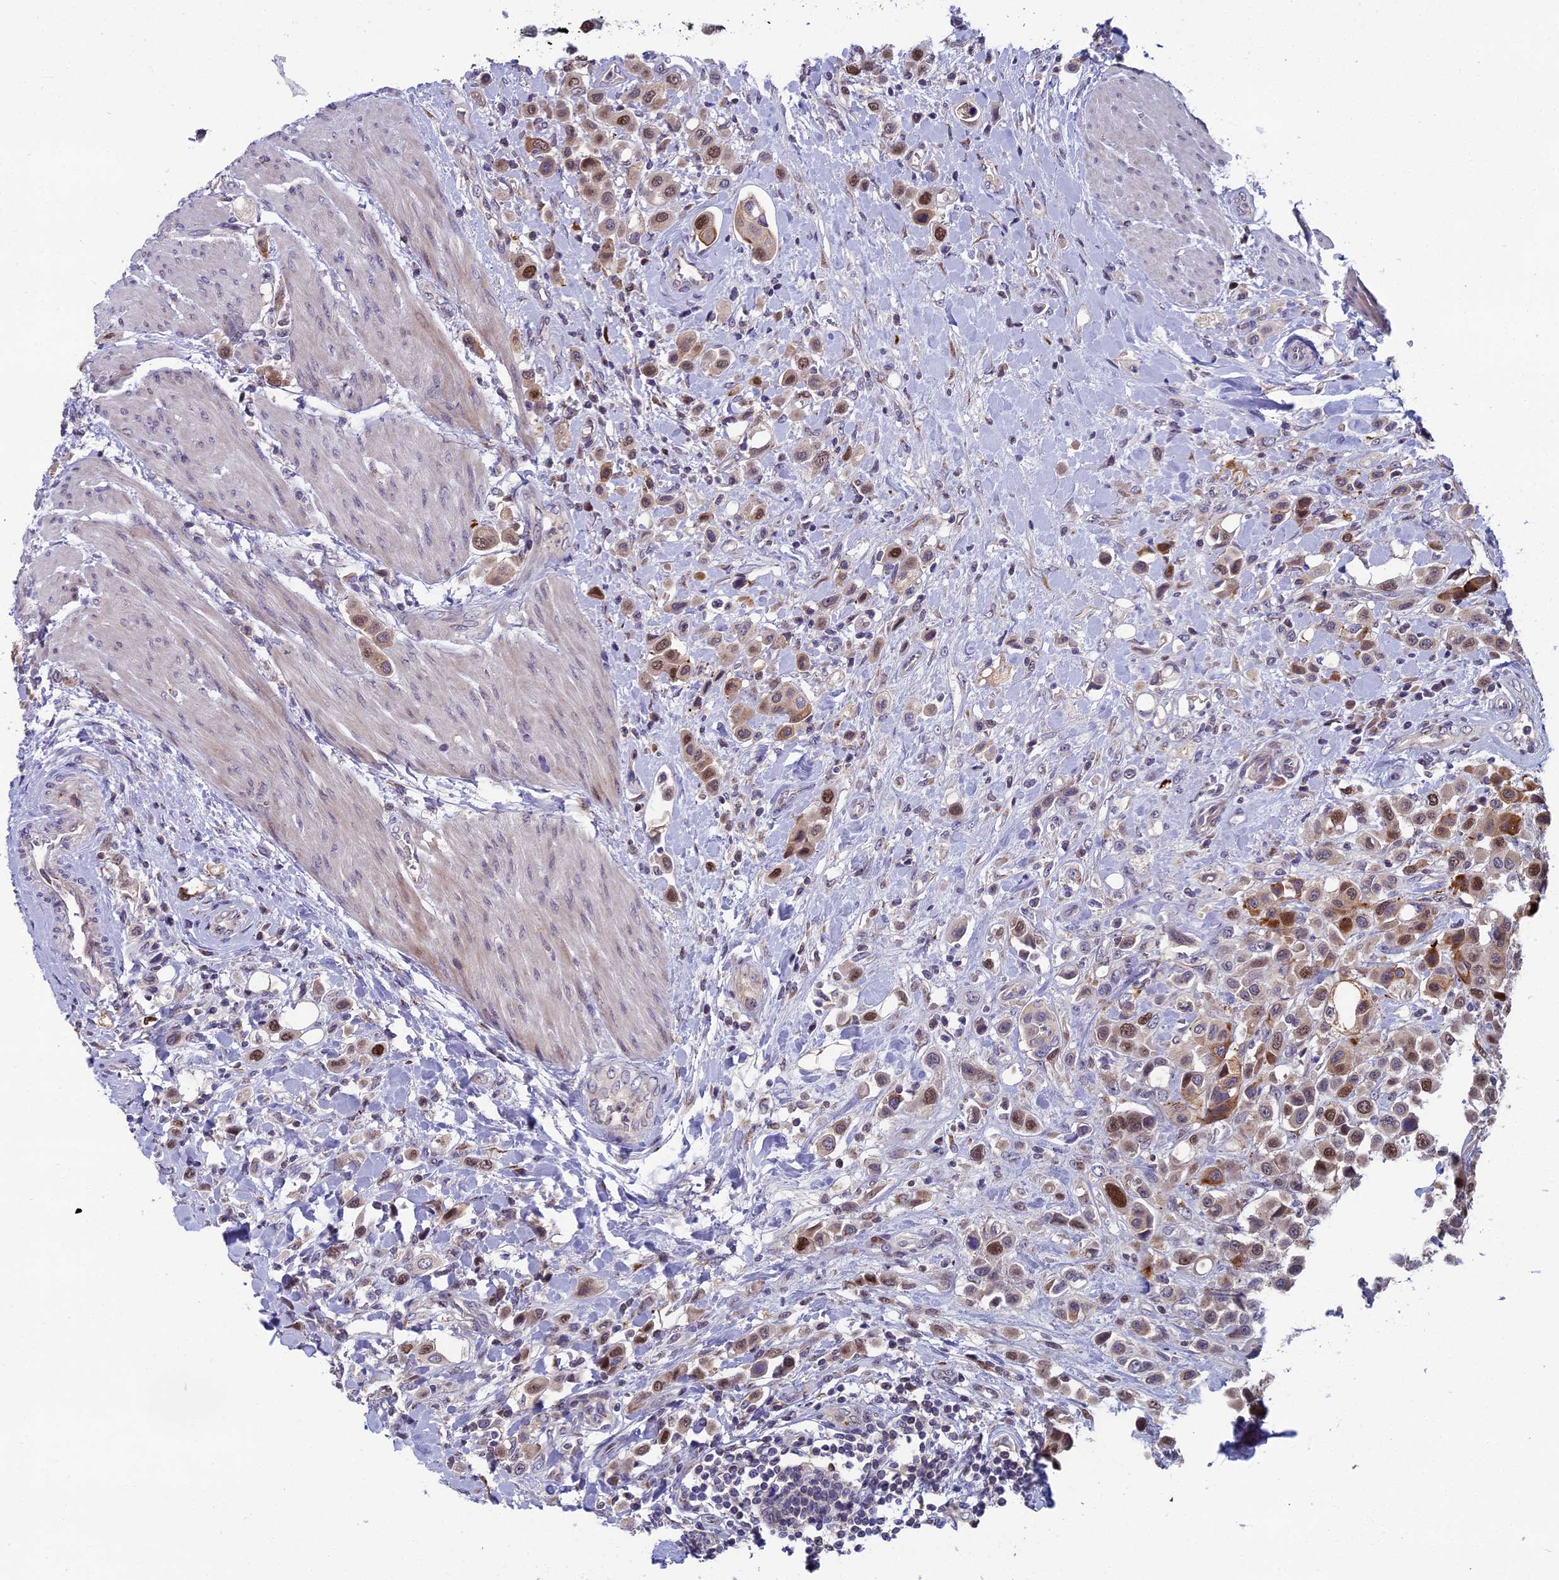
{"staining": {"intensity": "moderate", "quantity": ">75%", "location": "cytoplasmic/membranous,nuclear"}, "tissue": "urothelial cancer", "cell_type": "Tumor cells", "image_type": "cancer", "snomed": [{"axis": "morphology", "description": "Urothelial carcinoma, High grade"}, {"axis": "topography", "description": "Urinary bladder"}], "caption": "Approximately >75% of tumor cells in human urothelial cancer demonstrate moderate cytoplasmic/membranous and nuclear protein staining as visualized by brown immunohistochemical staining.", "gene": "LIG1", "patient": {"sex": "male", "age": 50}}